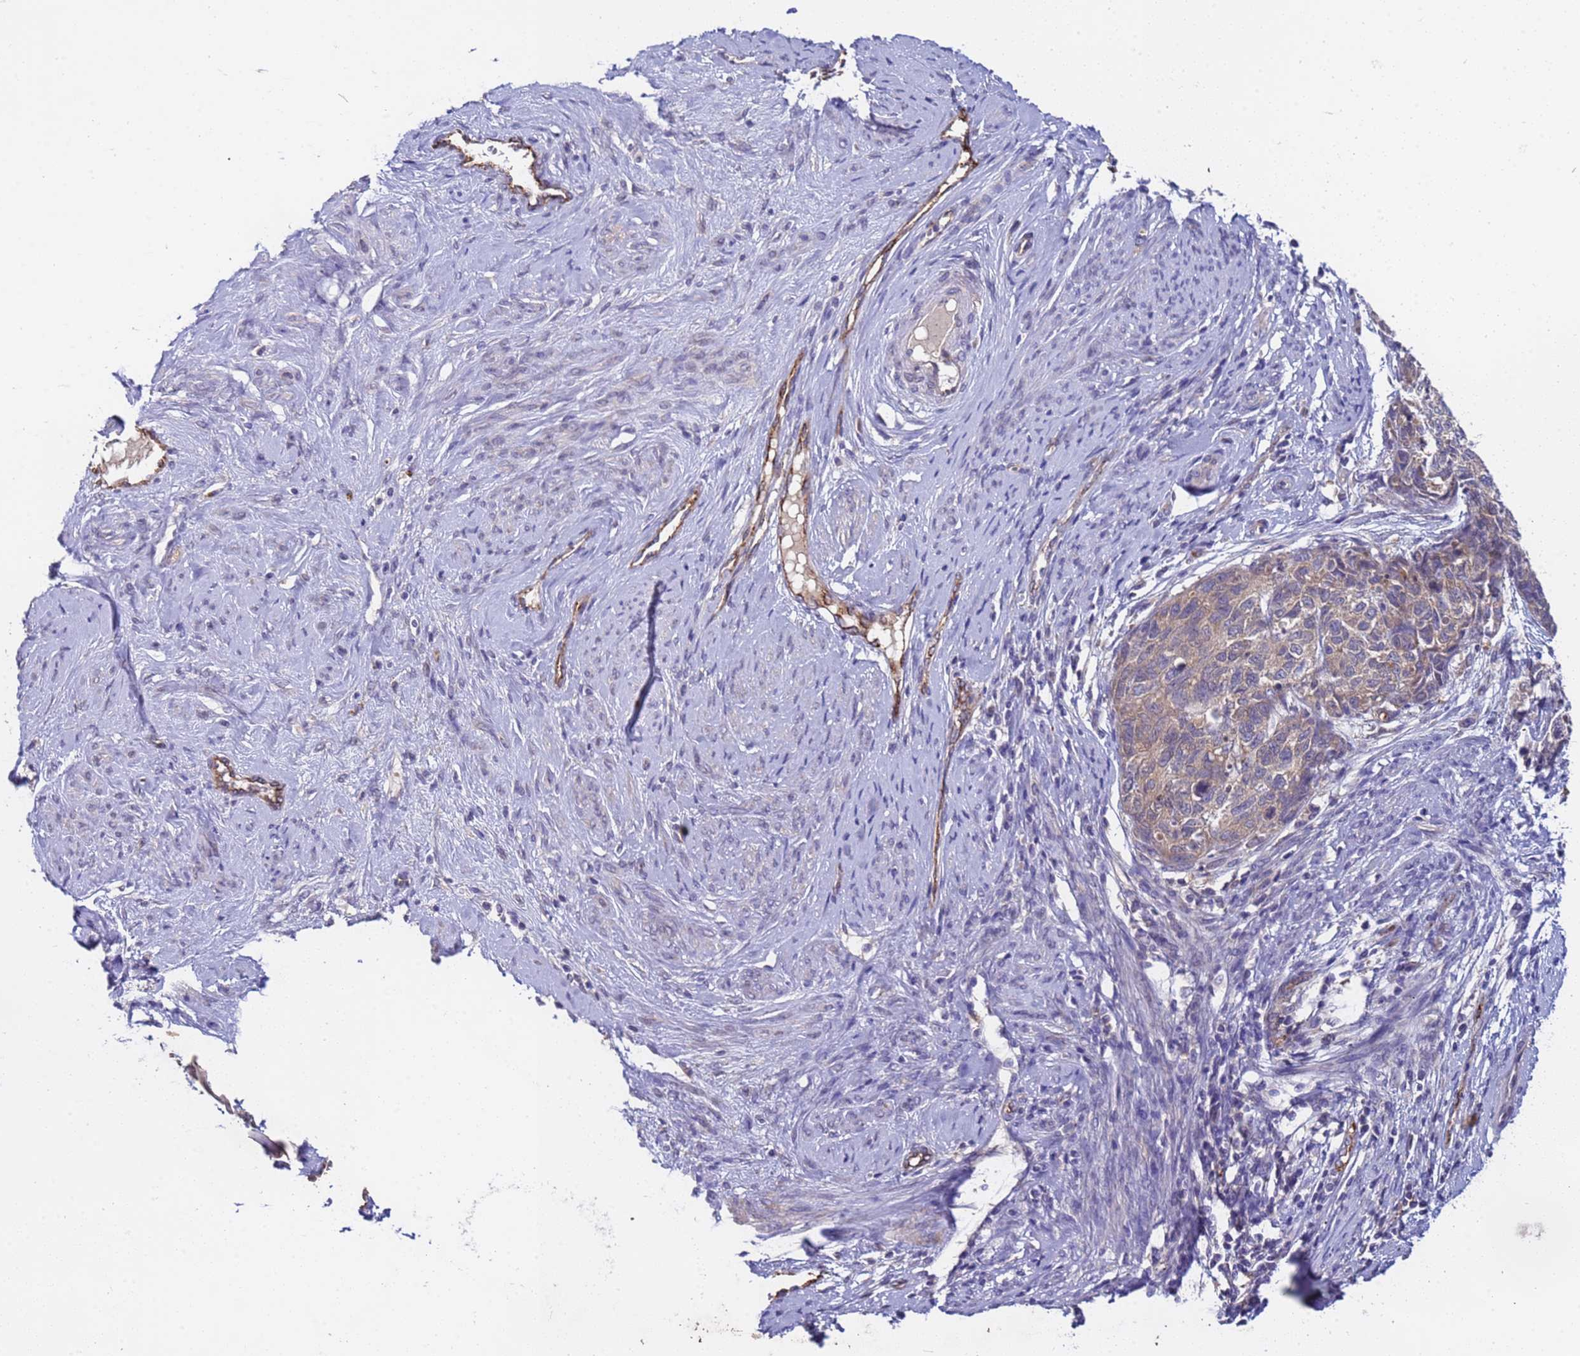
{"staining": {"intensity": "weak", "quantity": "25%-75%", "location": "cytoplasmic/membranous"}, "tissue": "cervical cancer", "cell_type": "Tumor cells", "image_type": "cancer", "snomed": [{"axis": "morphology", "description": "Squamous cell carcinoma, NOS"}, {"axis": "topography", "description": "Cervix"}], "caption": "The histopathology image shows immunohistochemical staining of cervical squamous cell carcinoma. There is weak cytoplasmic/membranous expression is appreciated in approximately 25%-75% of tumor cells.", "gene": "ZNF248", "patient": {"sex": "female", "age": 63}}